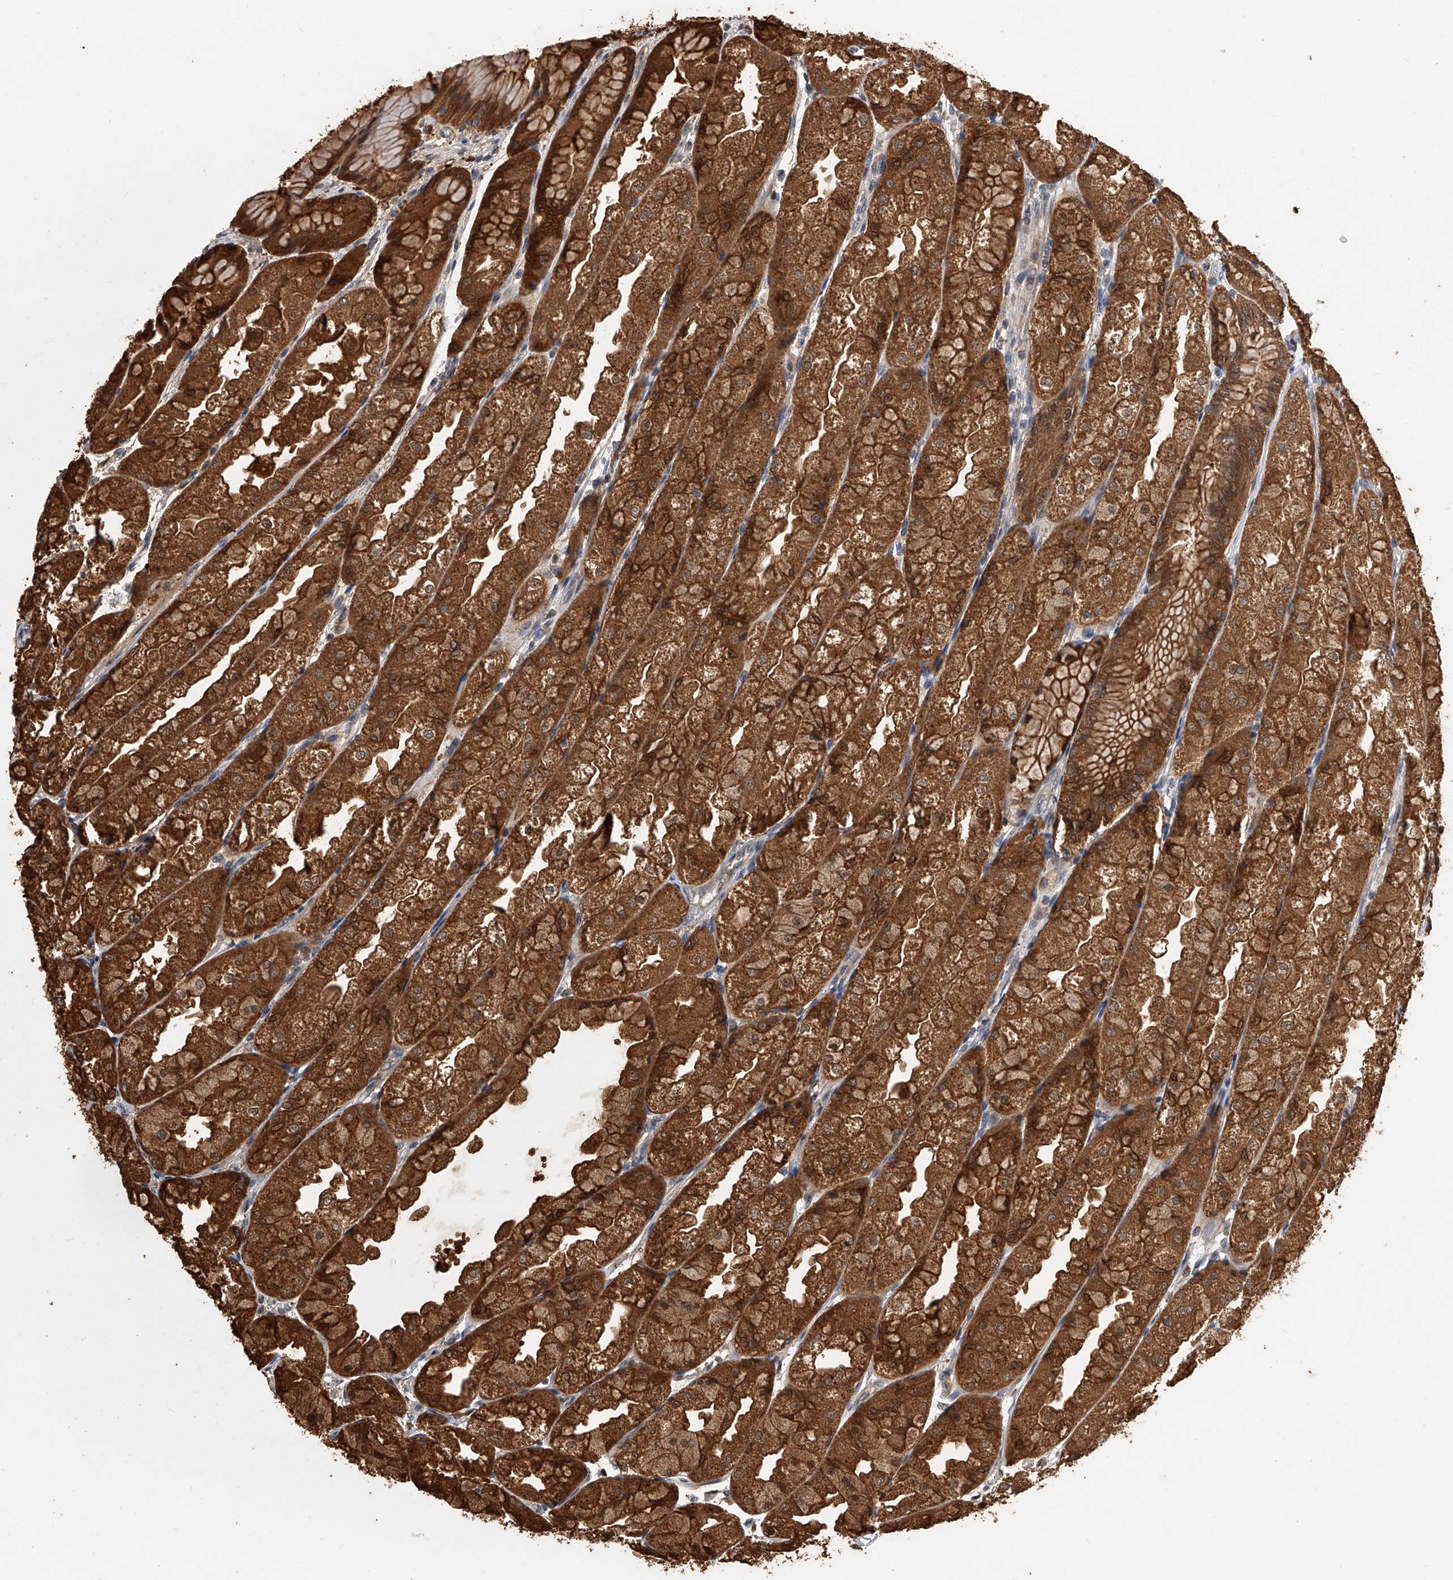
{"staining": {"intensity": "strong", "quantity": ">75%", "location": "cytoplasmic/membranous,nuclear"}, "tissue": "stomach", "cell_type": "Glandular cells", "image_type": "normal", "snomed": [{"axis": "morphology", "description": "Normal tissue, NOS"}, {"axis": "topography", "description": "Stomach, upper"}], "caption": "Approximately >75% of glandular cells in benign stomach display strong cytoplasmic/membranous,nuclear protein positivity as visualized by brown immunohistochemical staining.", "gene": "GMDS", "patient": {"sex": "male", "age": 47}}